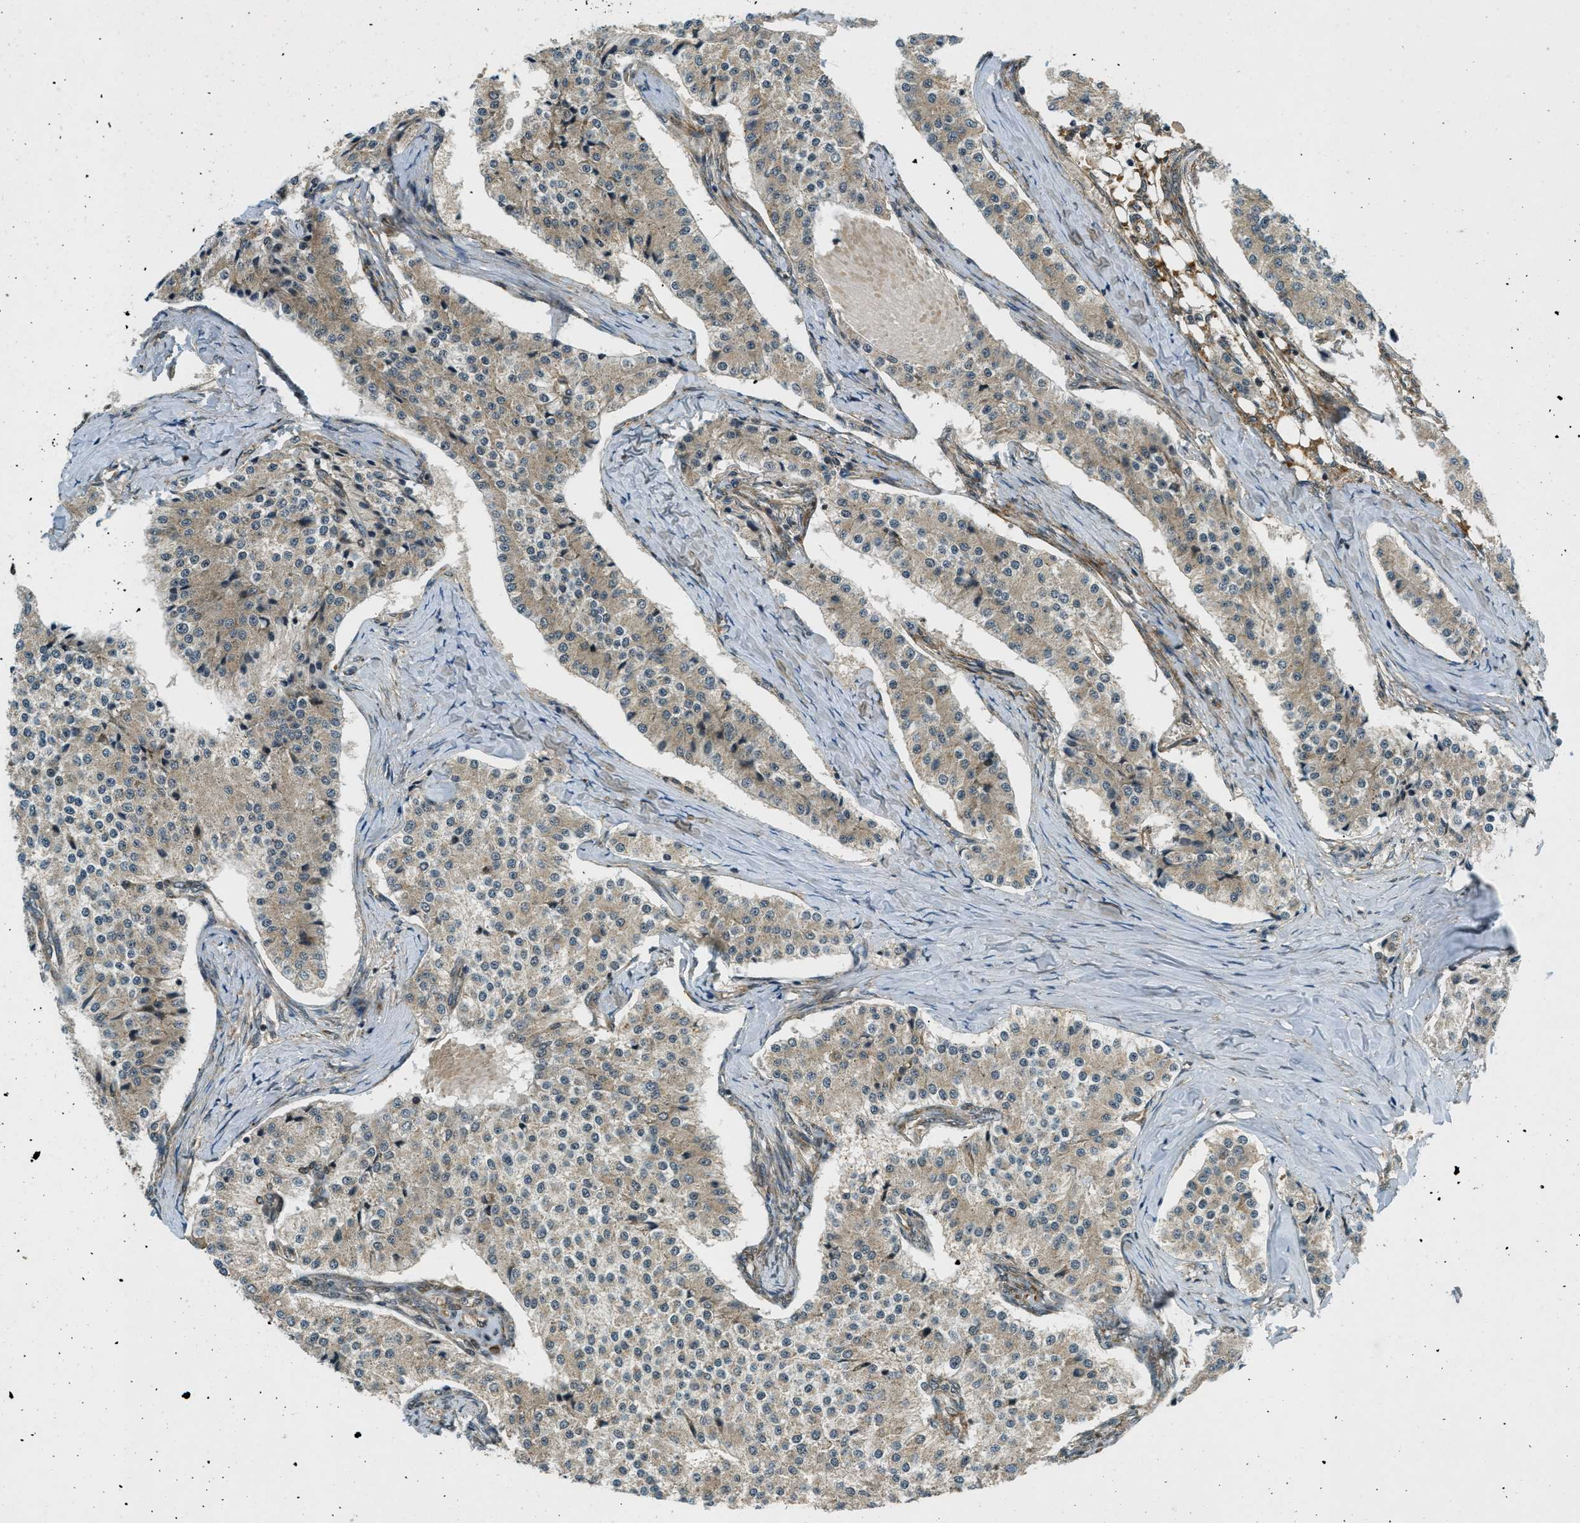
{"staining": {"intensity": "weak", "quantity": ">75%", "location": "cytoplasmic/membranous"}, "tissue": "carcinoid", "cell_type": "Tumor cells", "image_type": "cancer", "snomed": [{"axis": "morphology", "description": "Carcinoid, malignant, NOS"}, {"axis": "topography", "description": "Colon"}], "caption": "Immunohistochemistry (IHC) image of neoplastic tissue: human malignant carcinoid stained using IHC exhibits low levels of weak protein expression localized specifically in the cytoplasmic/membranous of tumor cells, appearing as a cytoplasmic/membranous brown color.", "gene": "EIF2AK3", "patient": {"sex": "female", "age": 52}}